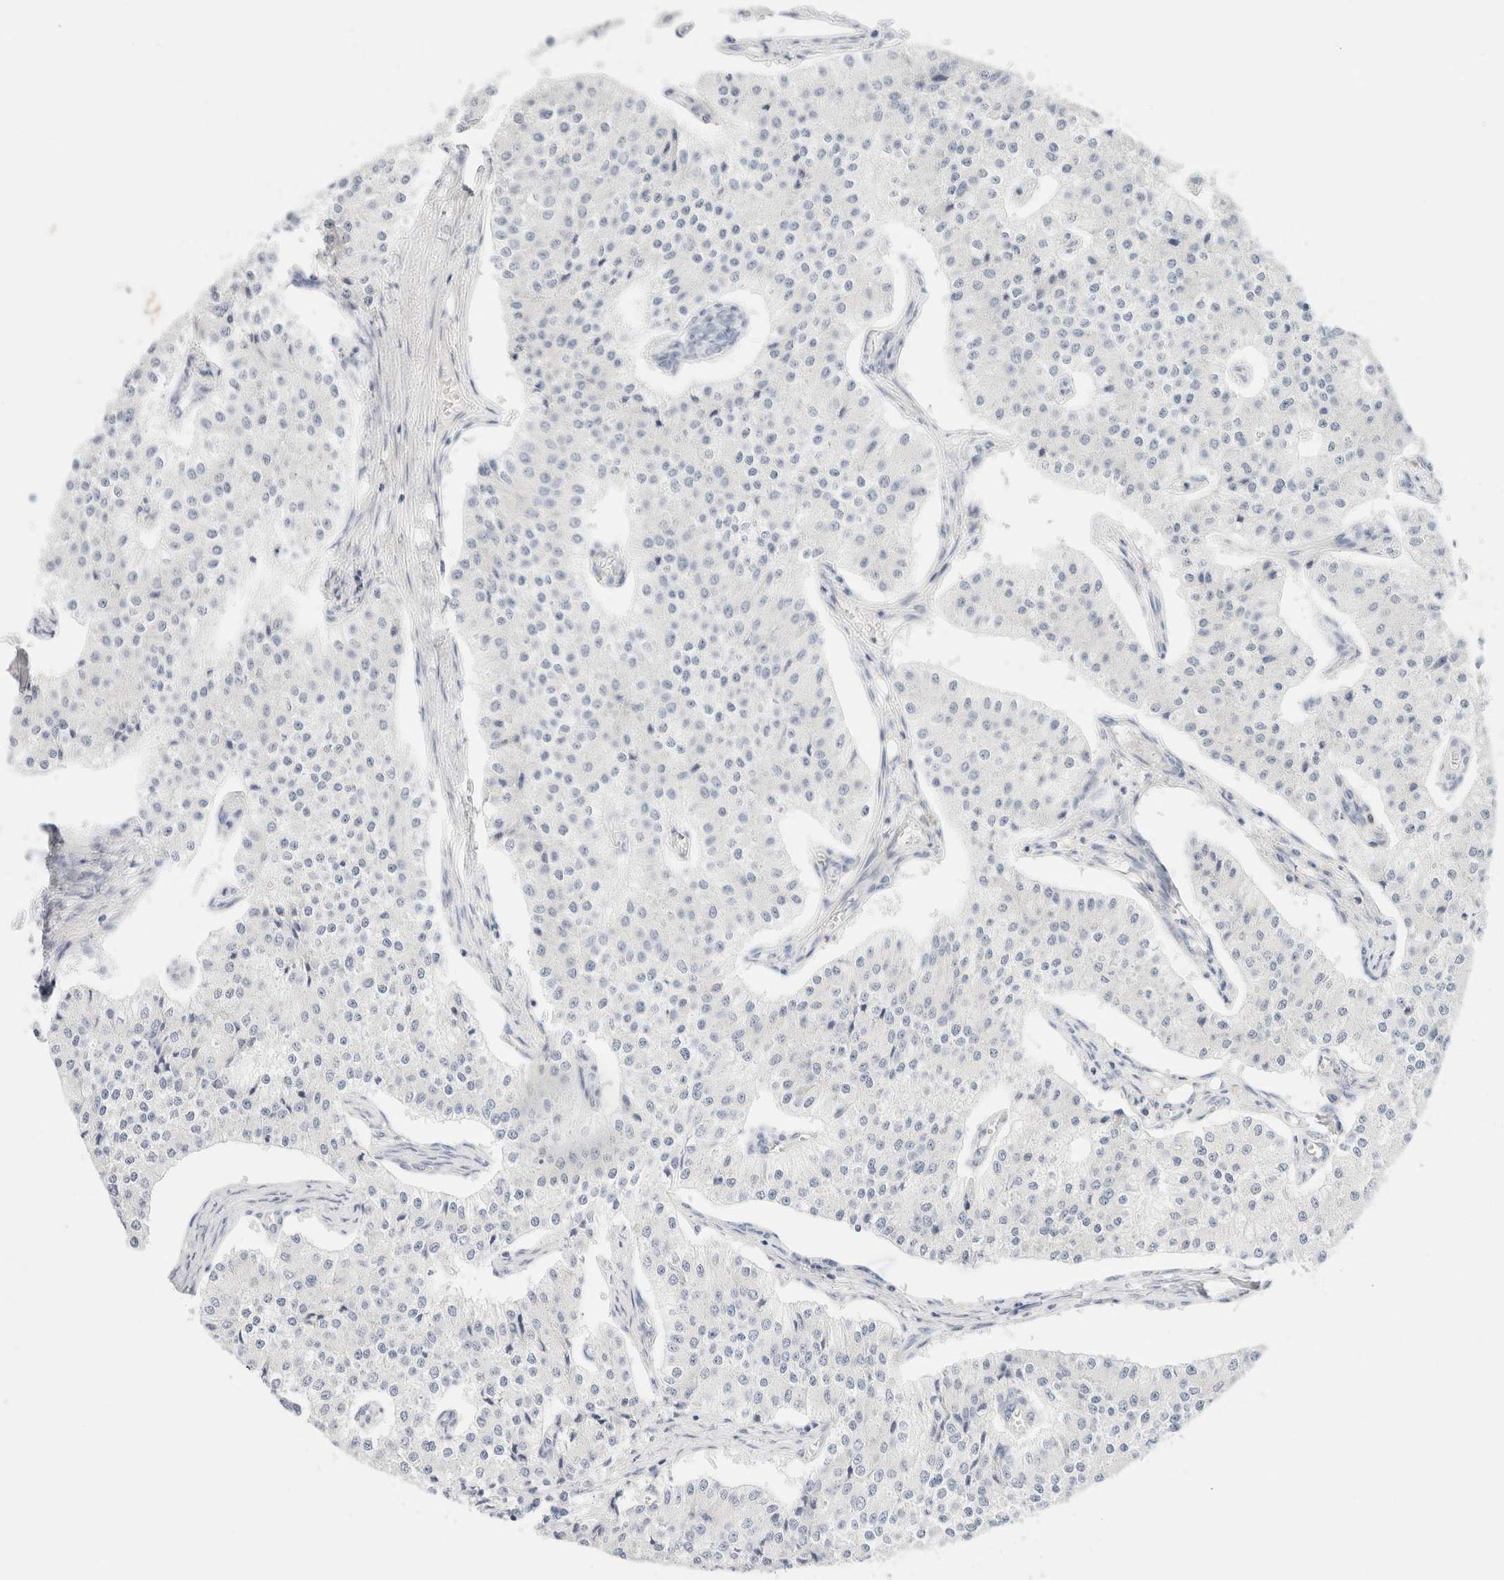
{"staining": {"intensity": "negative", "quantity": "none", "location": "none"}, "tissue": "carcinoid", "cell_type": "Tumor cells", "image_type": "cancer", "snomed": [{"axis": "morphology", "description": "Carcinoid, malignant, NOS"}, {"axis": "topography", "description": "Colon"}], "caption": "Immunohistochemistry (IHC) of carcinoid (malignant) demonstrates no staining in tumor cells. Nuclei are stained in blue.", "gene": "SLC25A48", "patient": {"sex": "female", "age": 52}}